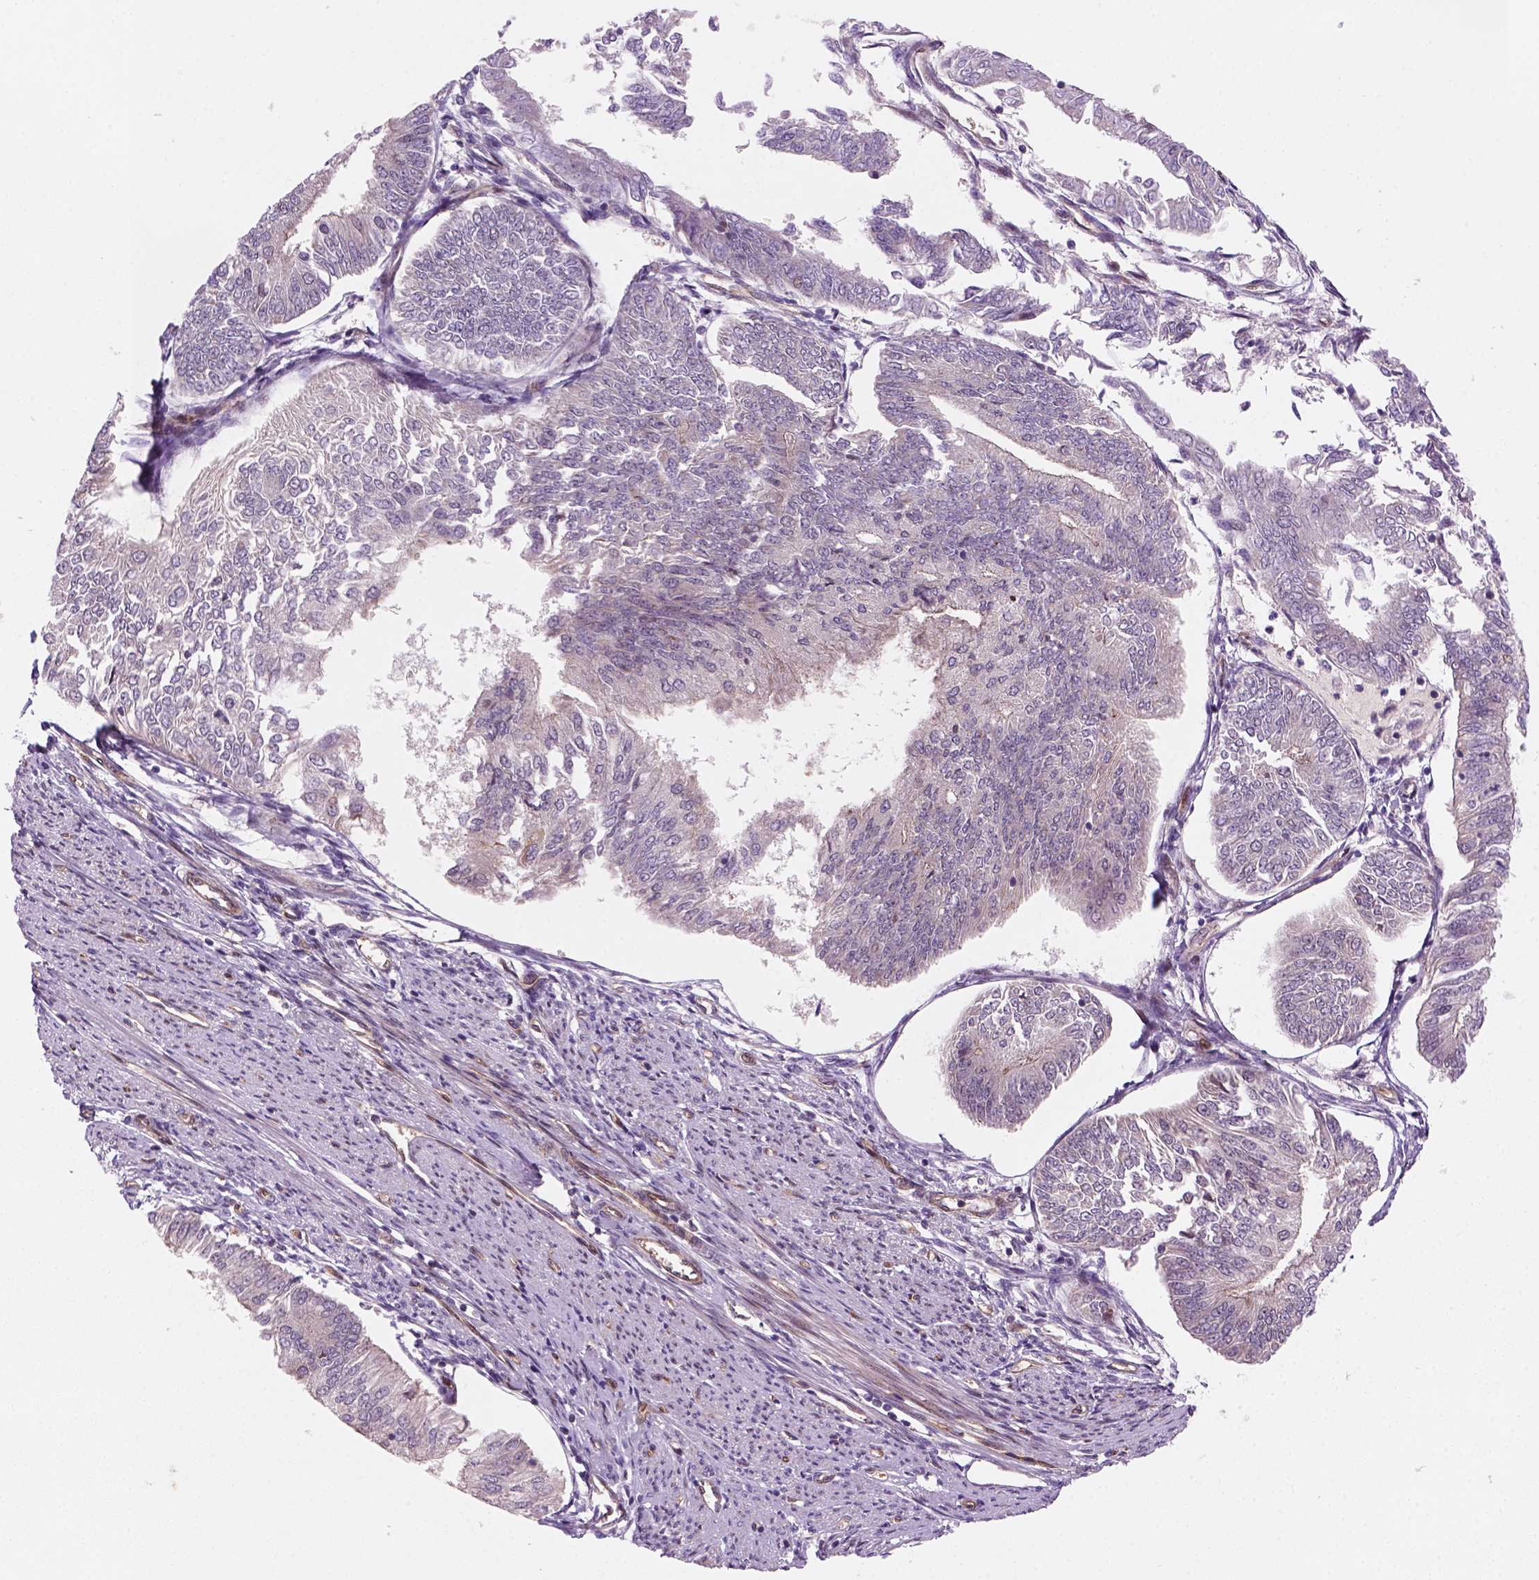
{"staining": {"intensity": "negative", "quantity": "none", "location": "none"}, "tissue": "endometrial cancer", "cell_type": "Tumor cells", "image_type": "cancer", "snomed": [{"axis": "morphology", "description": "Adenocarcinoma, NOS"}, {"axis": "topography", "description": "Endometrium"}], "caption": "An immunohistochemistry (IHC) micrograph of endometrial cancer is shown. There is no staining in tumor cells of endometrial cancer. (DAB (3,3'-diaminobenzidine) immunohistochemistry visualized using brightfield microscopy, high magnification).", "gene": "VSTM5", "patient": {"sex": "female", "age": 58}}